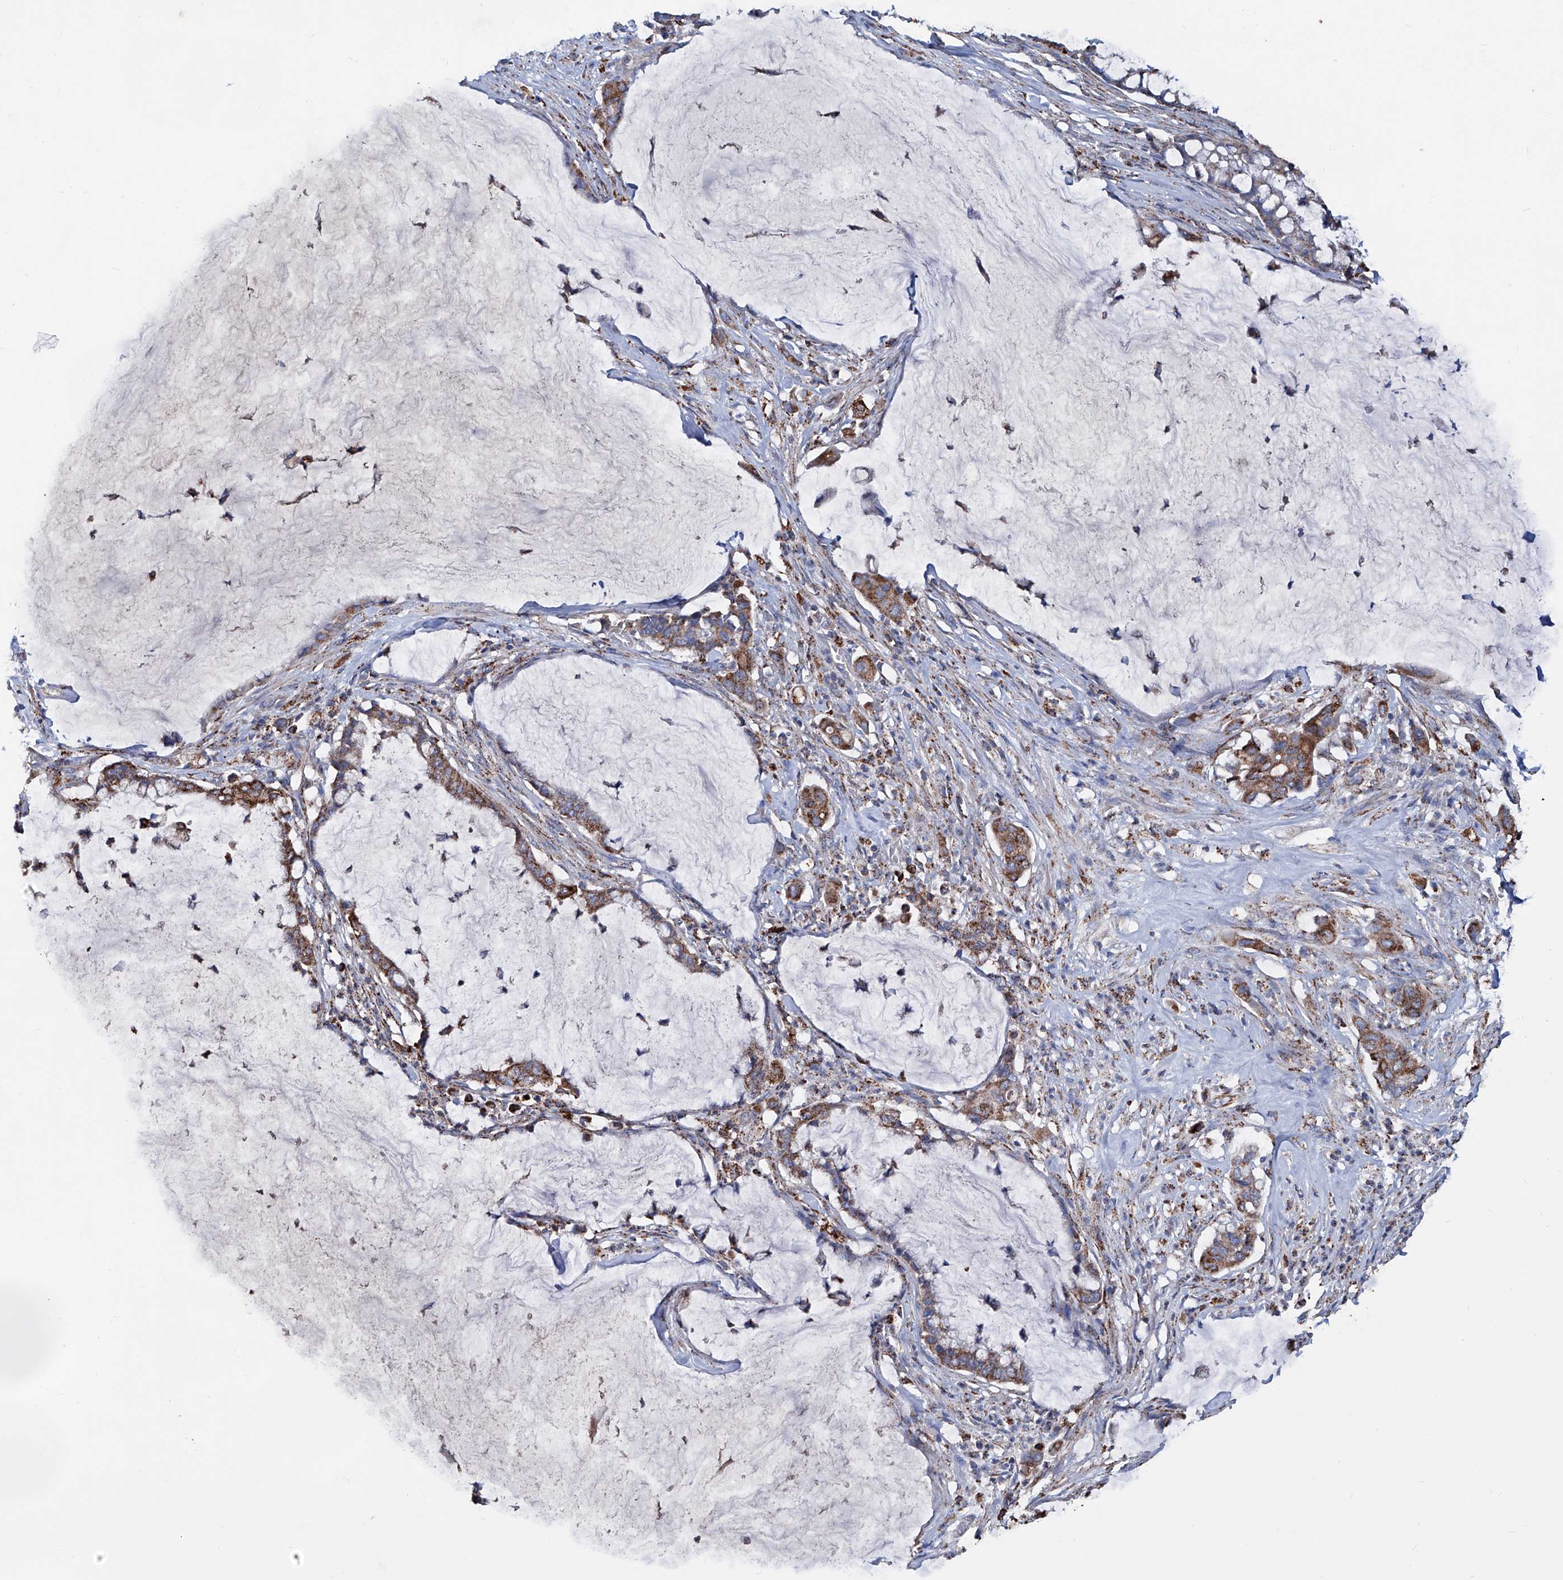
{"staining": {"intensity": "moderate", "quantity": ">75%", "location": "cytoplasmic/membranous"}, "tissue": "pancreatic cancer", "cell_type": "Tumor cells", "image_type": "cancer", "snomed": [{"axis": "morphology", "description": "Adenocarcinoma, NOS"}, {"axis": "topography", "description": "Pancreas"}], "caption": "The photomicrograph reveals staining of pancreatic cancer (adenocarcinoma), revealing moderate cytoplasmic/membranous protein positivity (brown color) within tumor cells.", "gene": "NHS", "patient": {"sex": "male", "age": 41}}